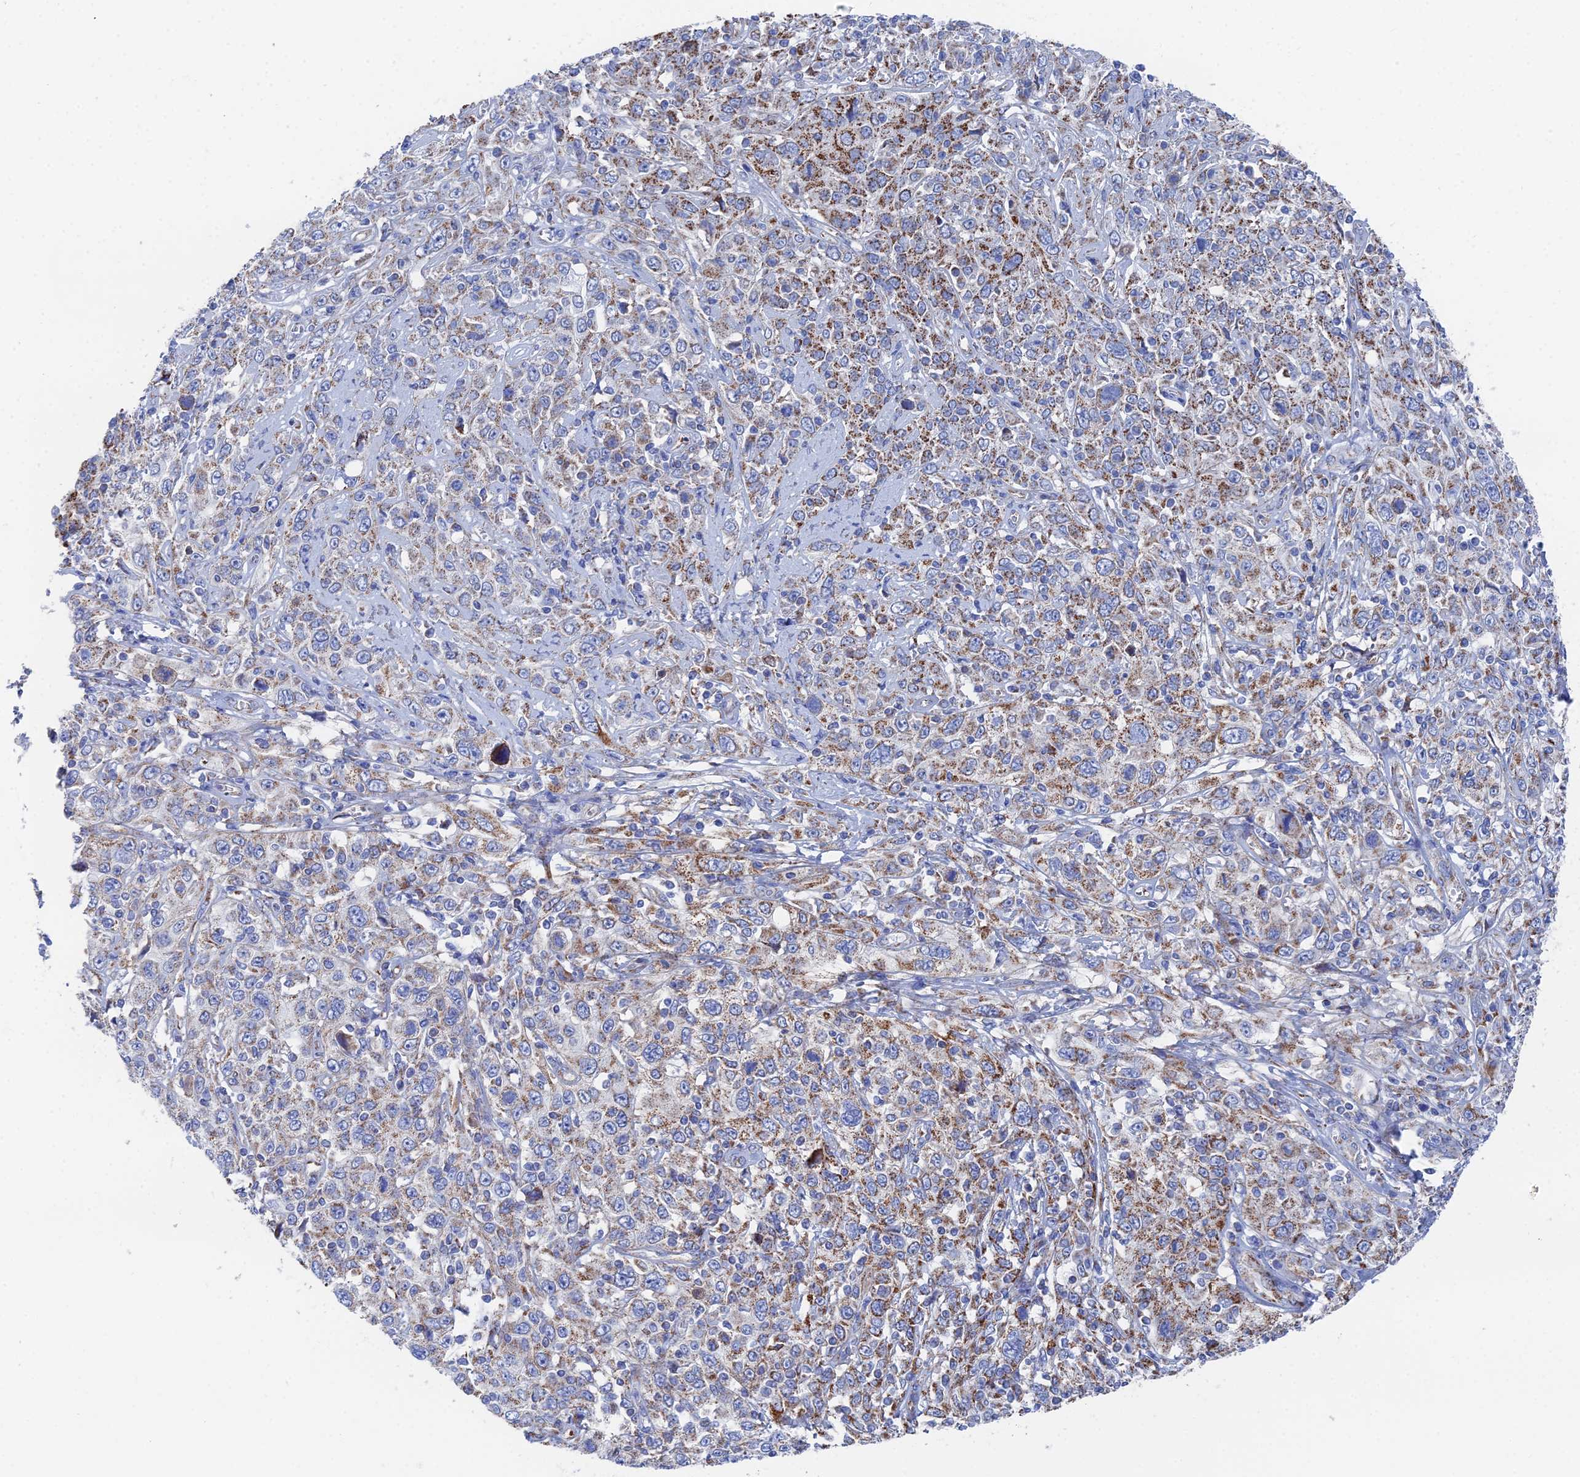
{"staining": {"intensity": "moderate", "quantity": "25%-75%", "location": "cytoplasmic/membranous"}, "tissue": "cervical cancer", "cell_type": "Tumor cells", "image_type": "cancer", "snomed": [{"axis": "morphology", "description": "Squamous cell carcinoma, NOS"}, {"axis": "topography", "description": "Cervix"}], "caption": "Approximately 25%-75% of tumor cells in cervical cancer (squamous cell carcinoma) exhibit moderate cytoplasmic/membranous protein staining as visualized by brown immunohistochemical staining.", "gene": "IFT80", "patient": {"sex": "female", "age": 46}}